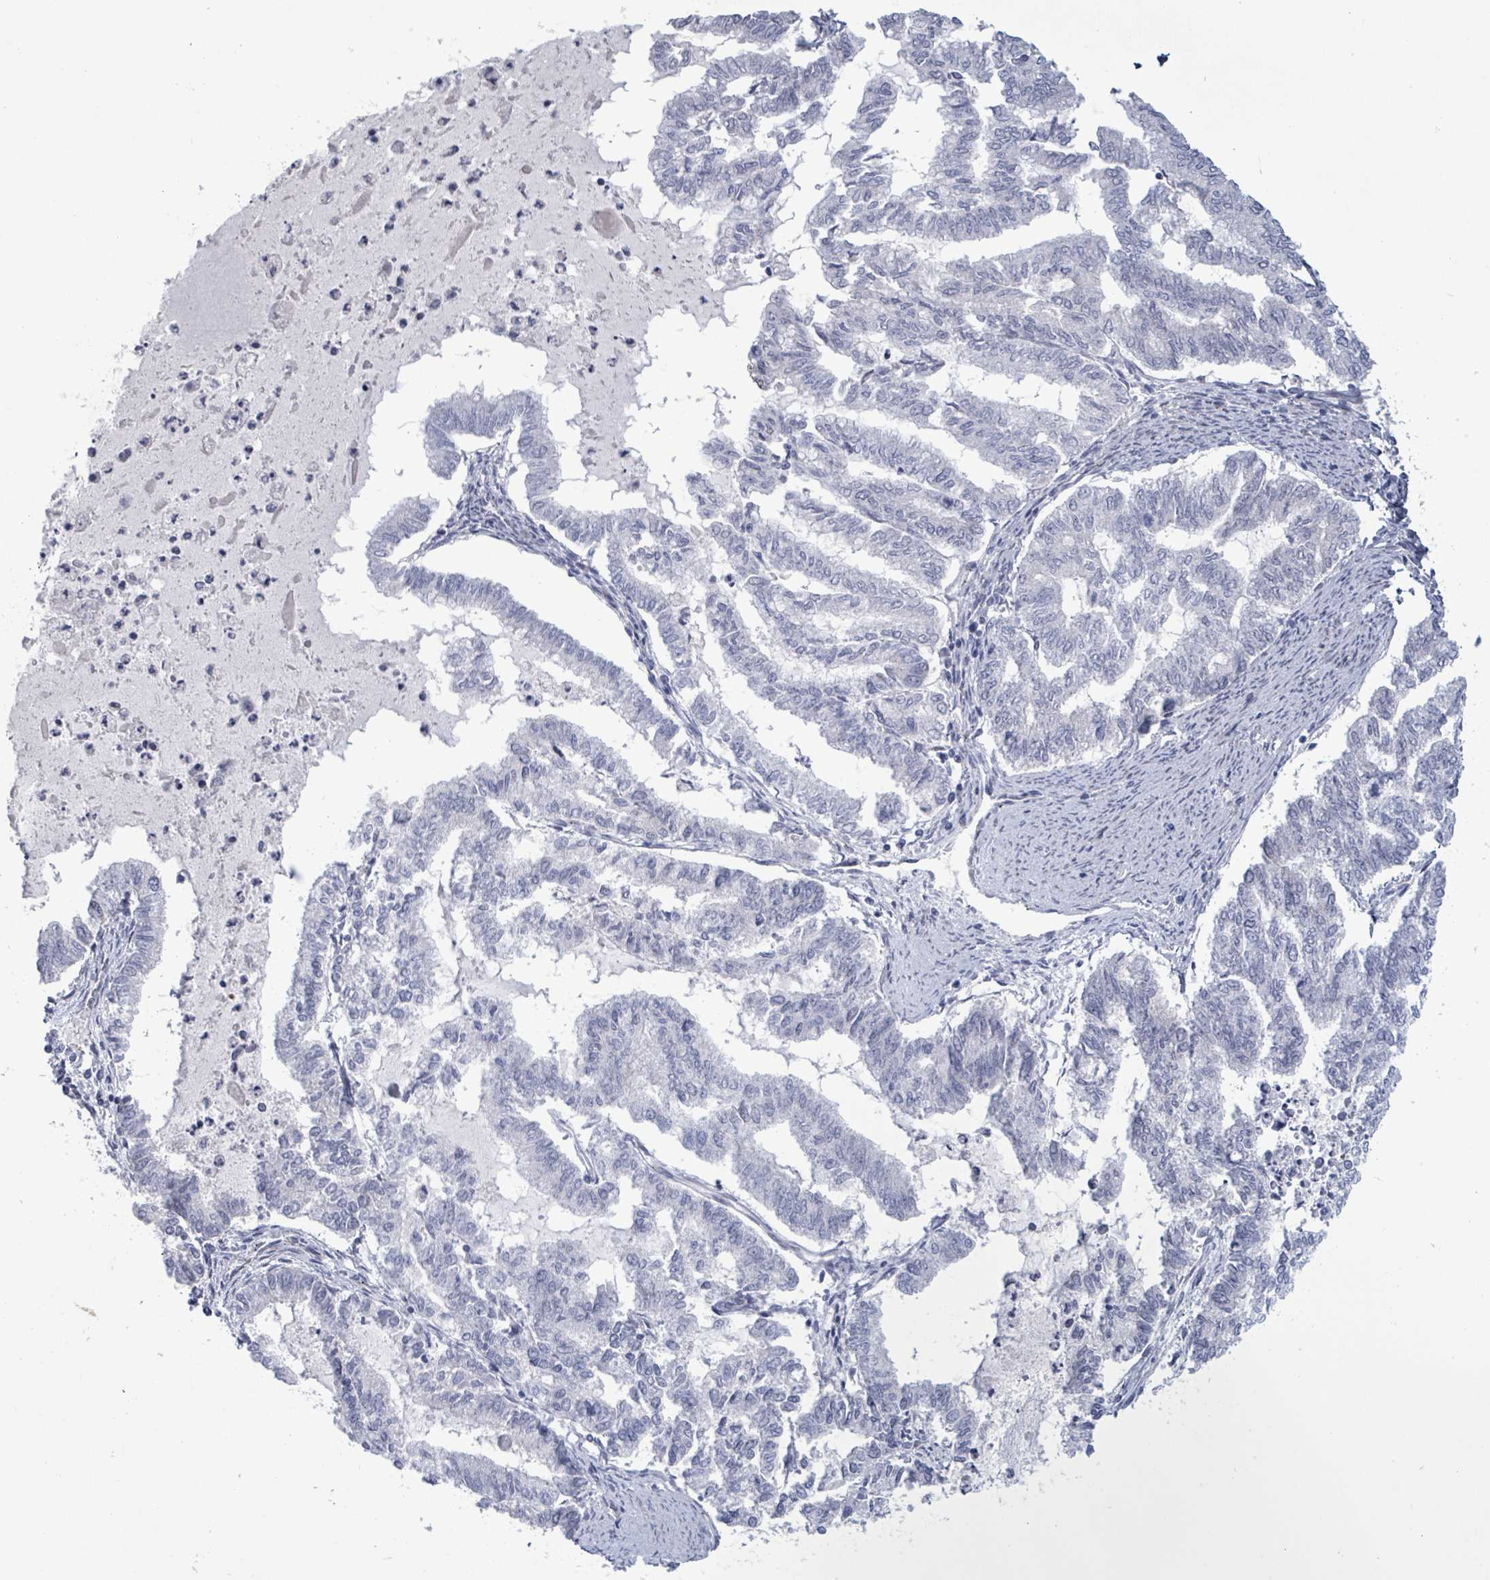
{"staining": {"intensity": "negative", "quantity": "none", "location": "none"}, "tissue": "endometrial cancer", "cell_type": "Tumor cells", "image_type": "cancer", "snomed": [{"axis": "morphology", "description": "Adenocarcinoma, NOS"}, {"axis": "topography", "description": "Endometrium"}], "caption": "Tumor cells are negative for protein expression in human endometrial cancer.", "gene": "TUSC1", "patient": {"sex": "female", "age": 79}}